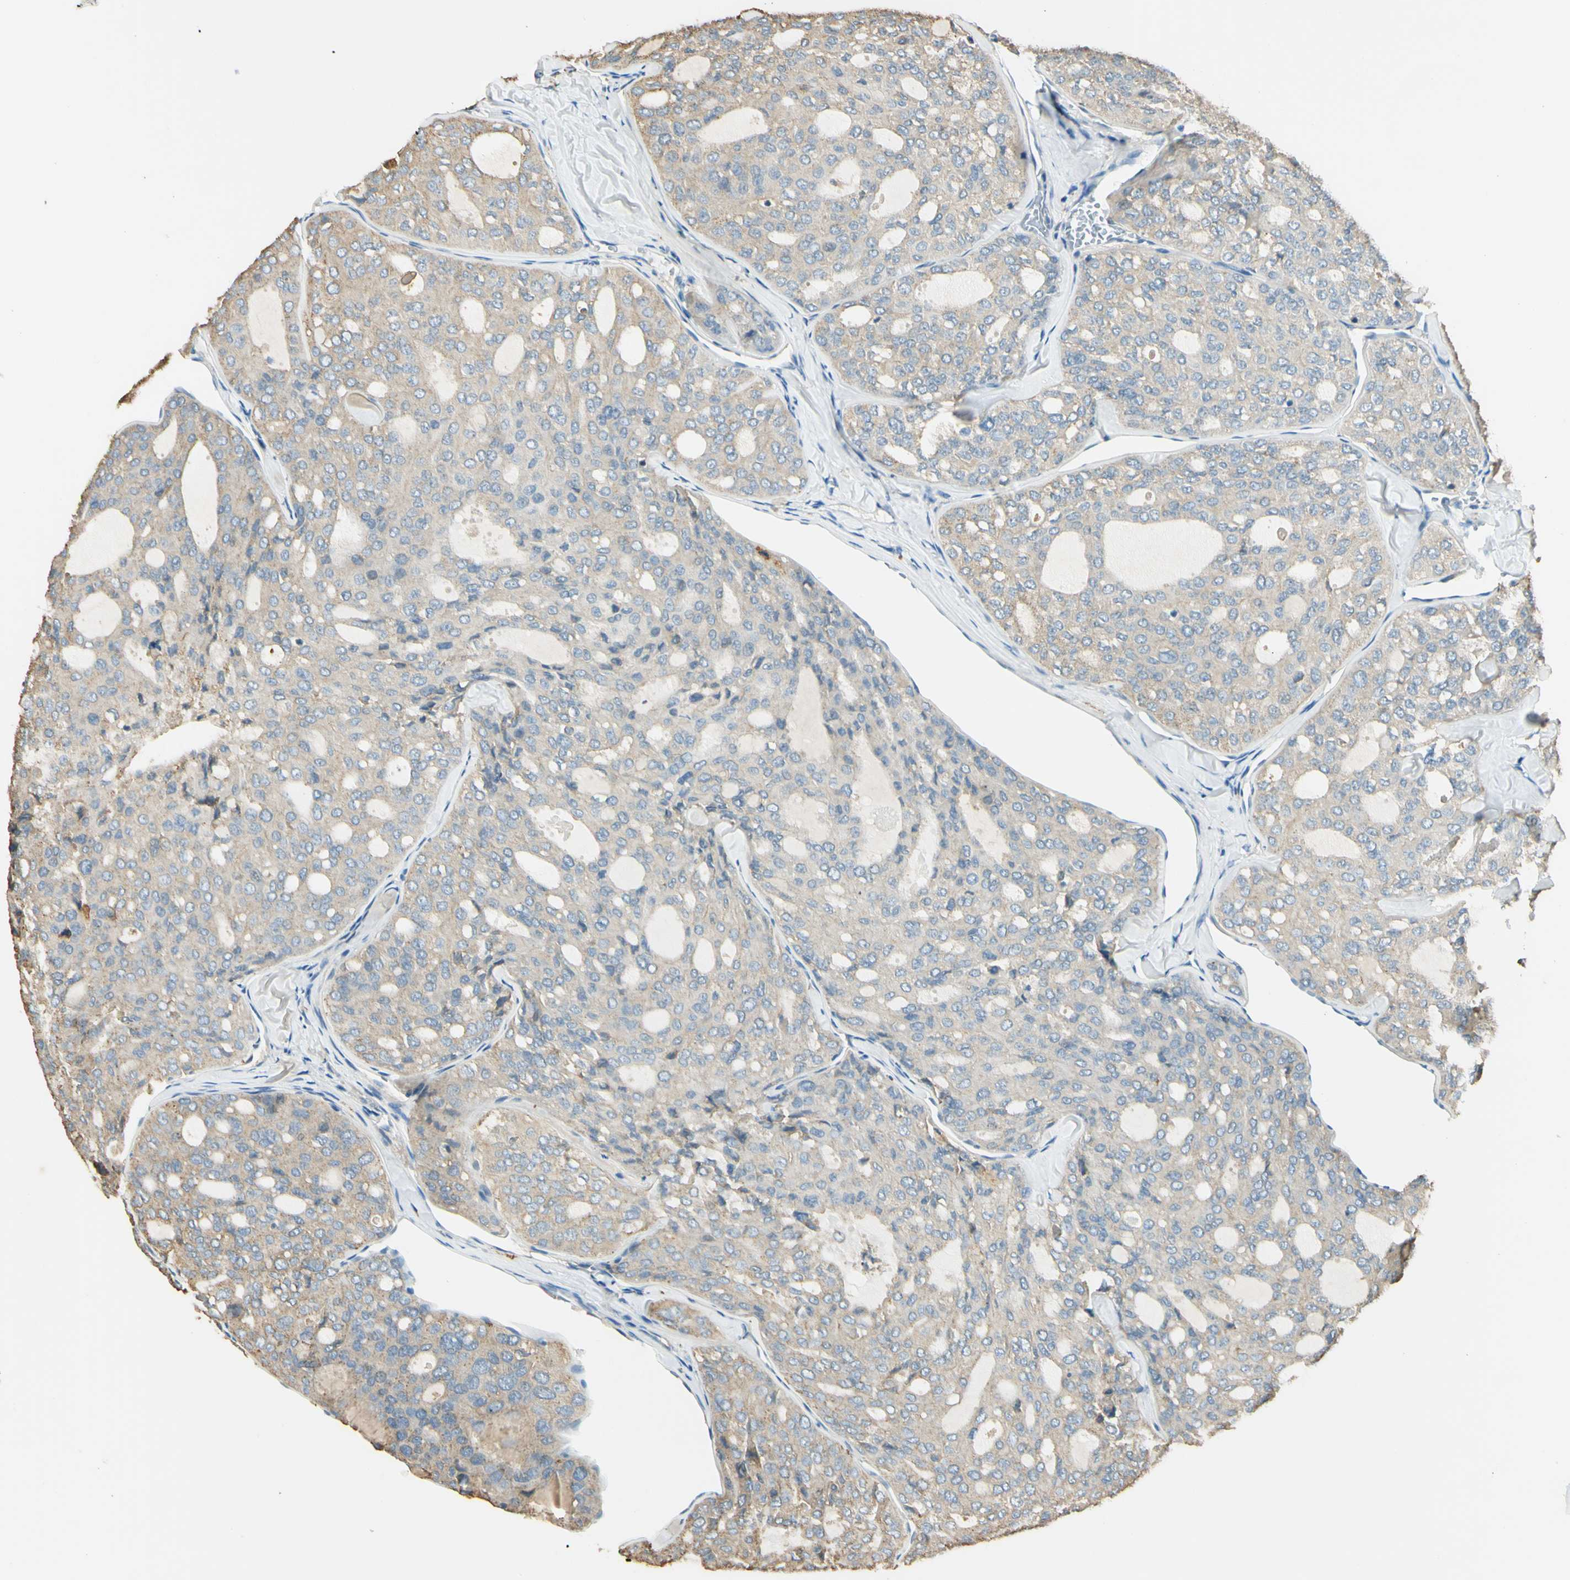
{"staining": {"intensity": "weak", "quantity": ">75%", "location": "cytoplasmic/membranous"}, "tissue": "thyroid cancer", "cell_type": "Tumor cells", "image_type": "cancer", "snomed": [{"axis": "morphology", "description": "Follicular adenoma carcinoma, NOS"}, {"axis": "topography", "description": "Thyroid gland"}], "caption": "Protein staining by immunohistochemistry (IHC) reveals weak cytoplasmic/membranous staining in about >75% of tumor cells in thyroid cancer (follicular adenoma carcinoma).", "gene": "LAMA3", "patient": {"sex": "male", "age": 75}}